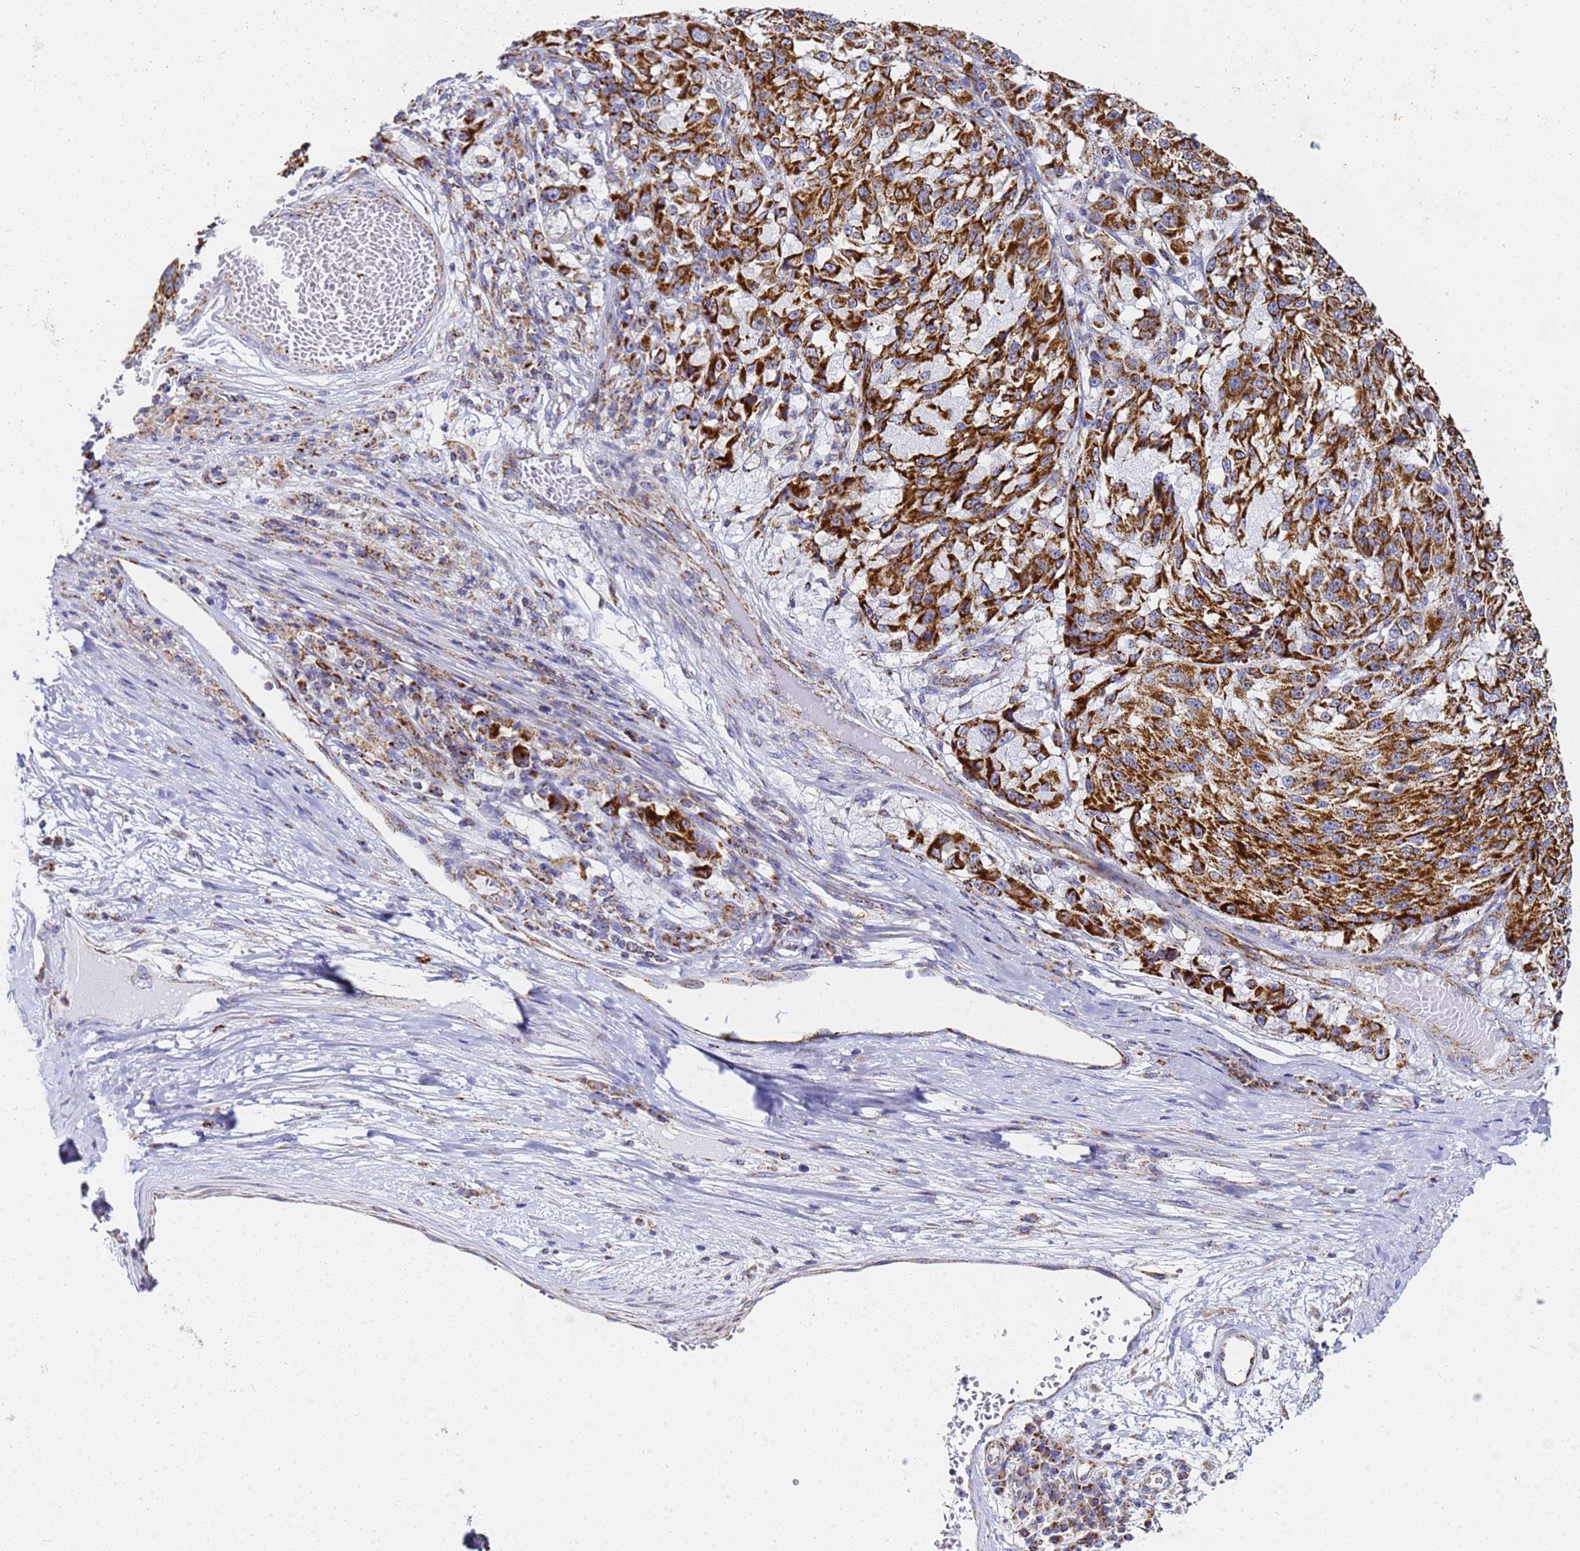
{"staining": {"intensity": "strong", "quantity": ">75%", "location": "cytoplasmic/membranous"}, "tissue": "melanoma", "cell_type": "Tumor cells", "image_type": "cancer", "snomed": [{"axis": "morphology", "description": "Malignant melanoma, NOS"}, {"axis": "topography", "description": "Skin"}], "caption": "Tumor cells show high levels of strong cytoplasmic/membranous expression in approximately >75% of cells in malignant melanoma. (DAB (3,3'-diaminobenzidine) IHC, brown staining for protein, blue staining for nuclei).", "gene": "CNIH4", "patient": {"sex": "male", "age": 53}}